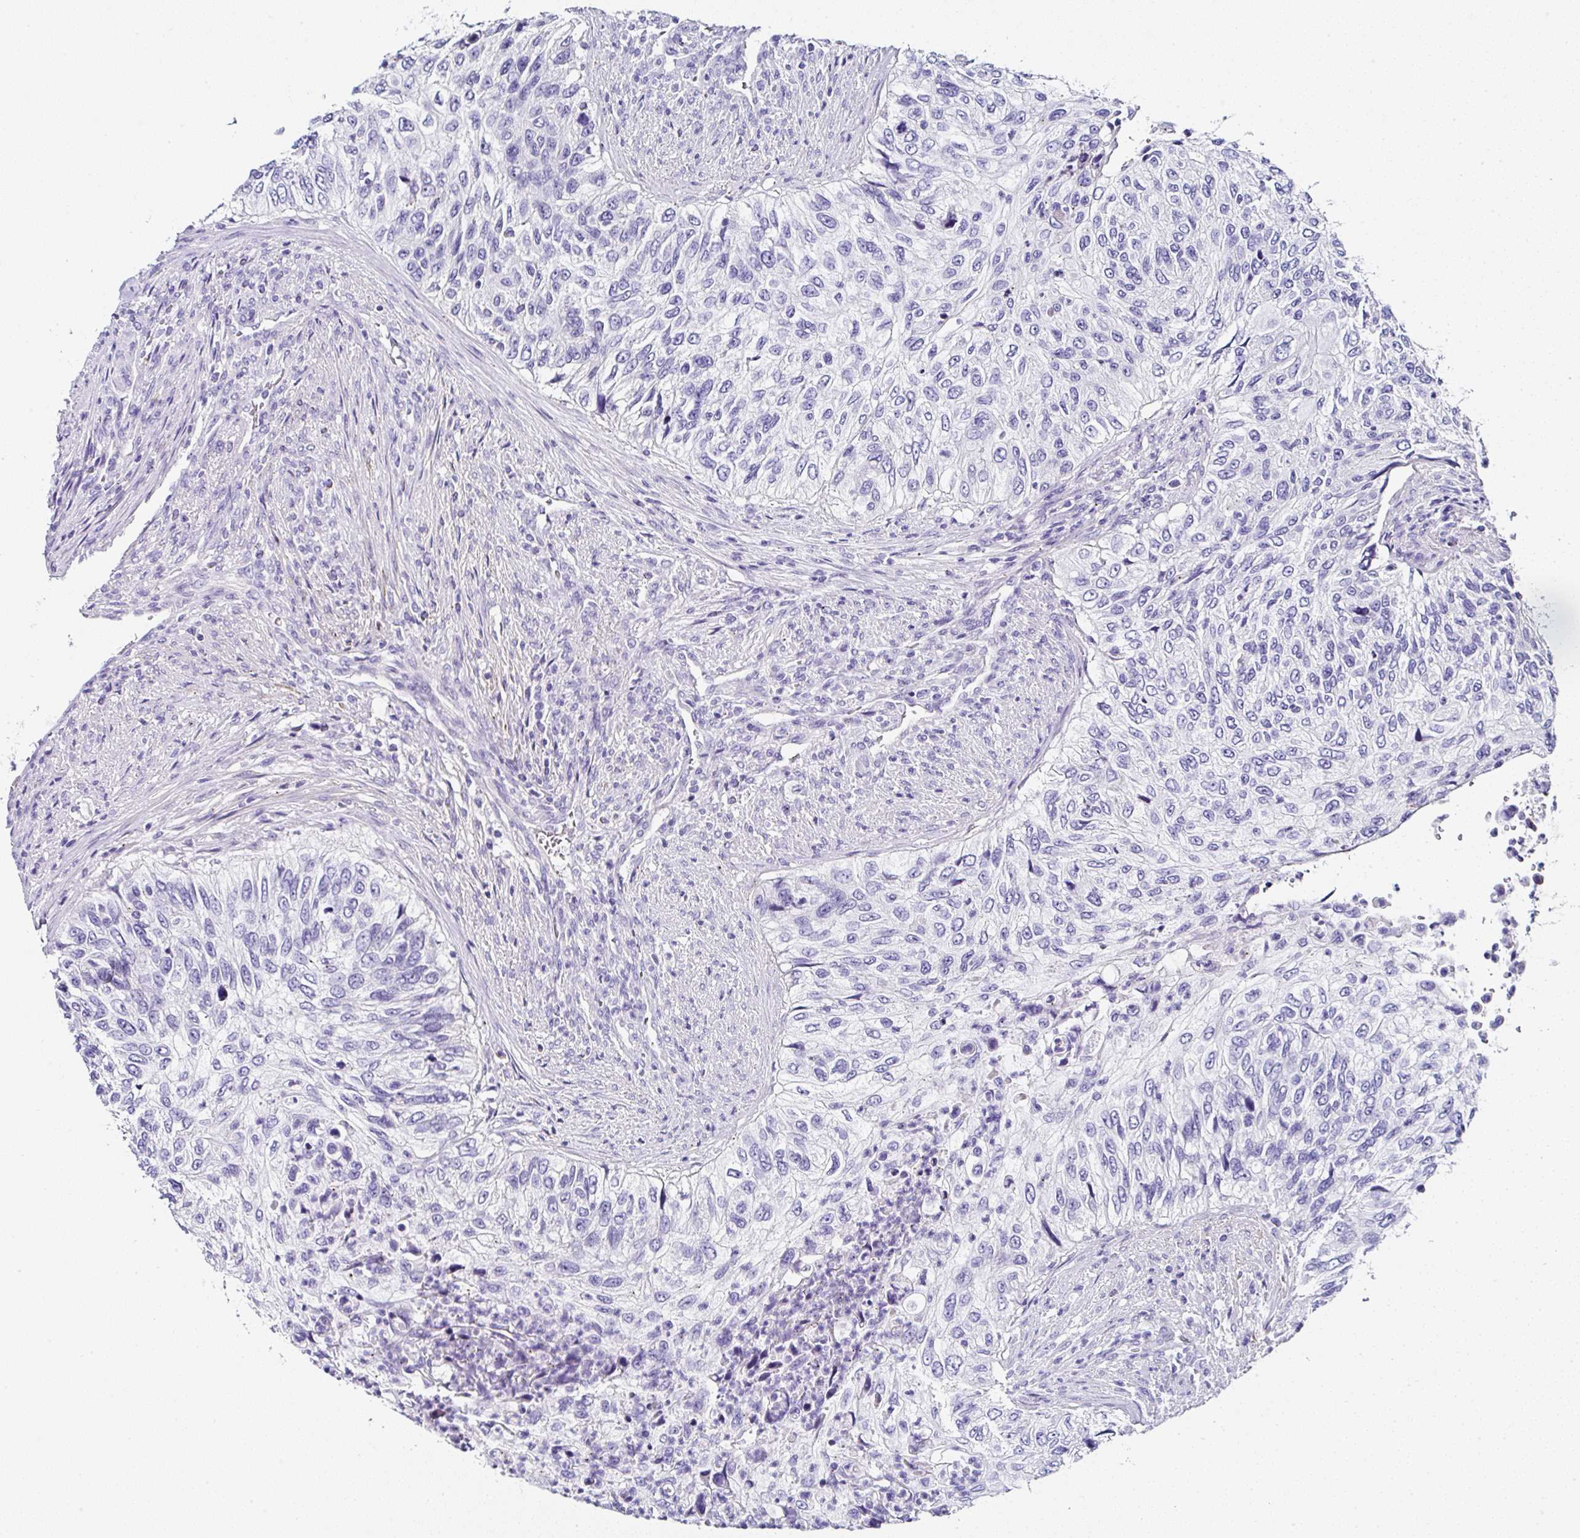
{"staining": {"intensity": "negative", "quantity": "none", "location": "none"}, "tissue": "urothelial cancer", "cell_type": "Tumor cells", "image_type": "cancer", "snomed": [{"axis": "morphology", "description": "Urothelial carcinoma, High grade"}, {"axis": "topography", "description": "Urinary bladder"}], "caption": "Protein analysis of urothelial cancer displays no significant positivity in tumor cells.", "gene": "PPFIA4", "patient": {"sex": "female", "age": 60}}